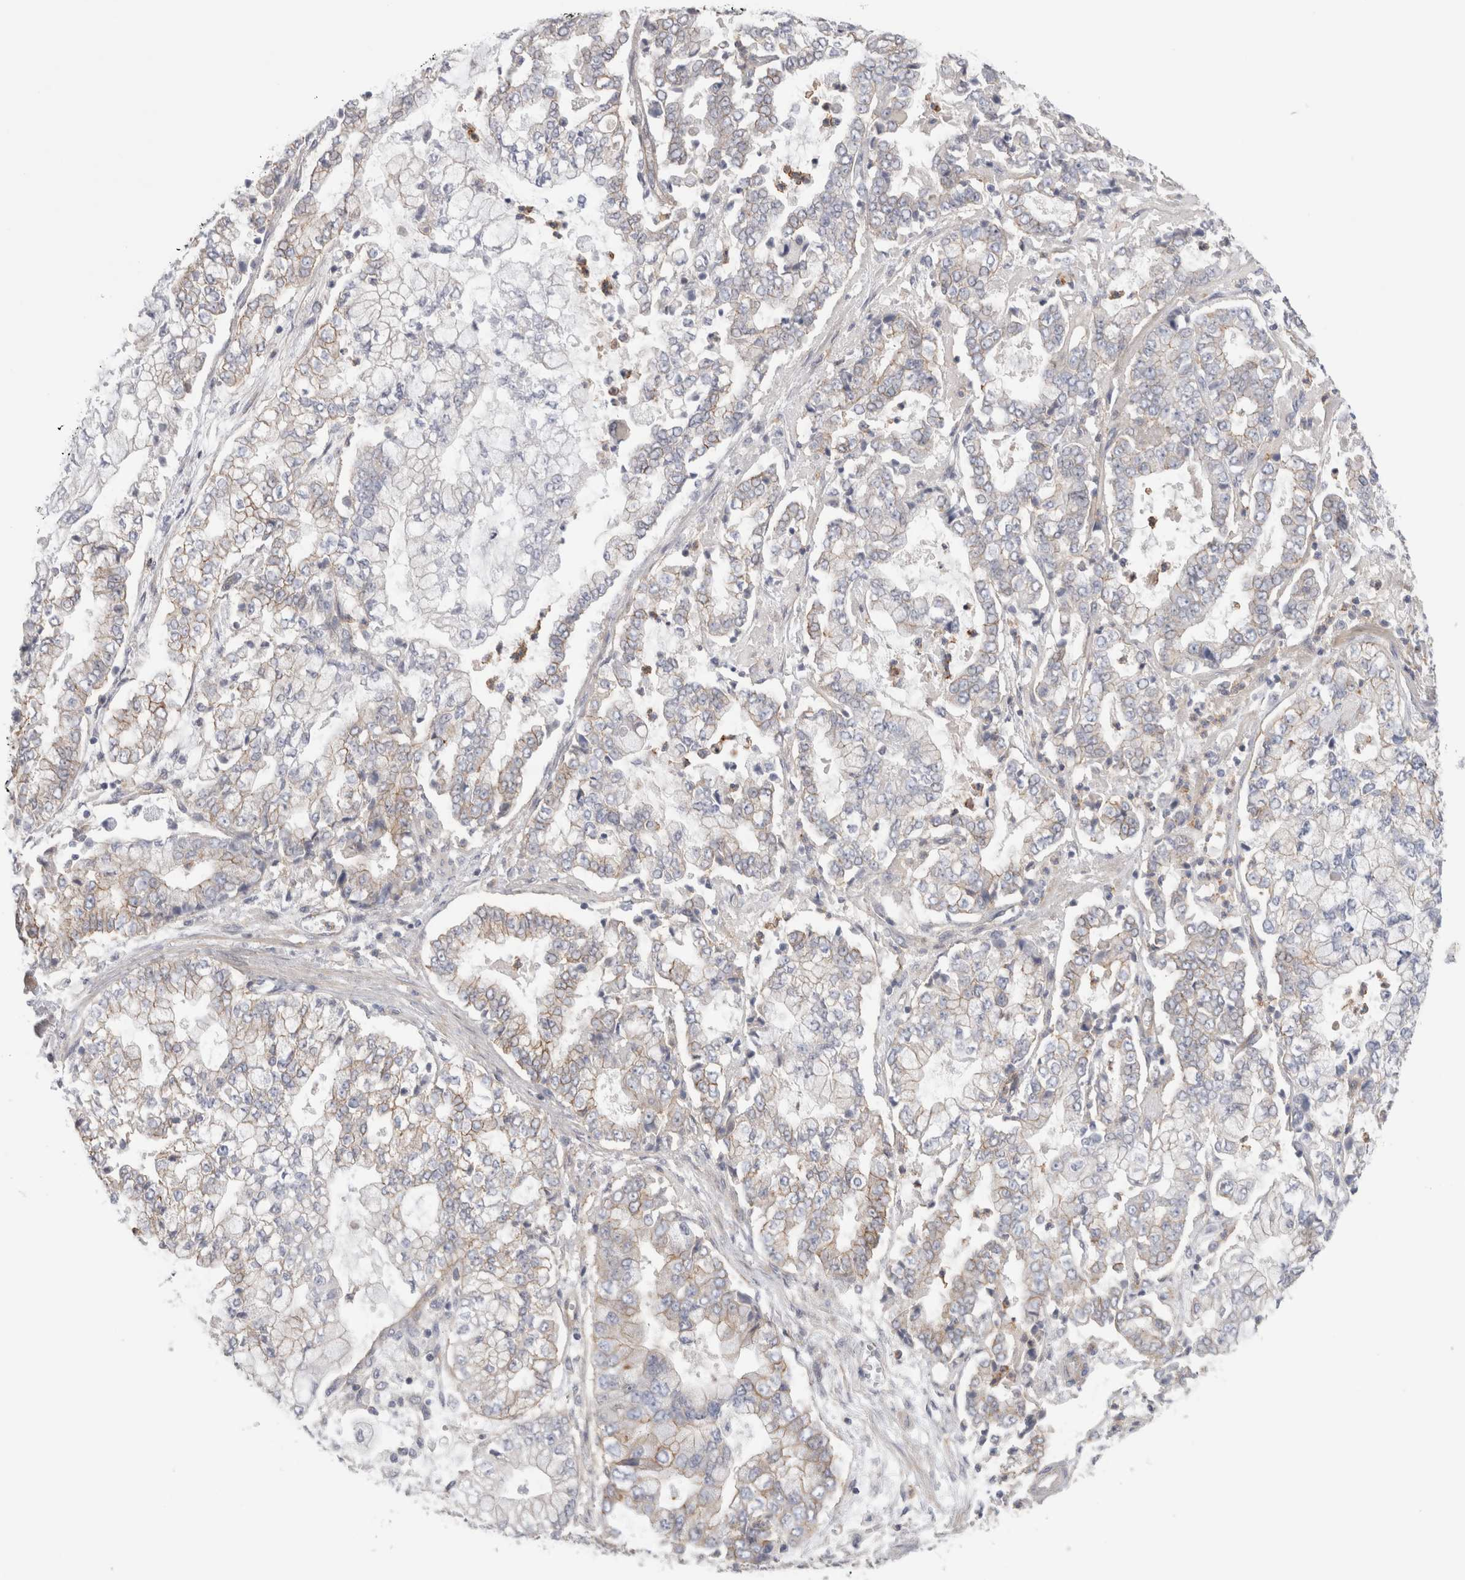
{"staining": {"intensity": "weak", "quantity": "25%-75%", "location": "cytoplasmic/membranous"}, "tissue": "stomach cancer", "cell_type": "Tumor cells", "image_type": "cancer", "snomed": [{"axis": "morphology", "description": "Adenocarcinoma, NOS"}, {"axis": "topography", "description": "Stomach"}], "caption": "Protein analysis of stomach cancer tissue demonstrates weak cytoplasmic/membranous staining in approximately 25%-75% of tumor cells.", "gene": "VANGL1", "patient": {"sex": "male", "age": 76}}